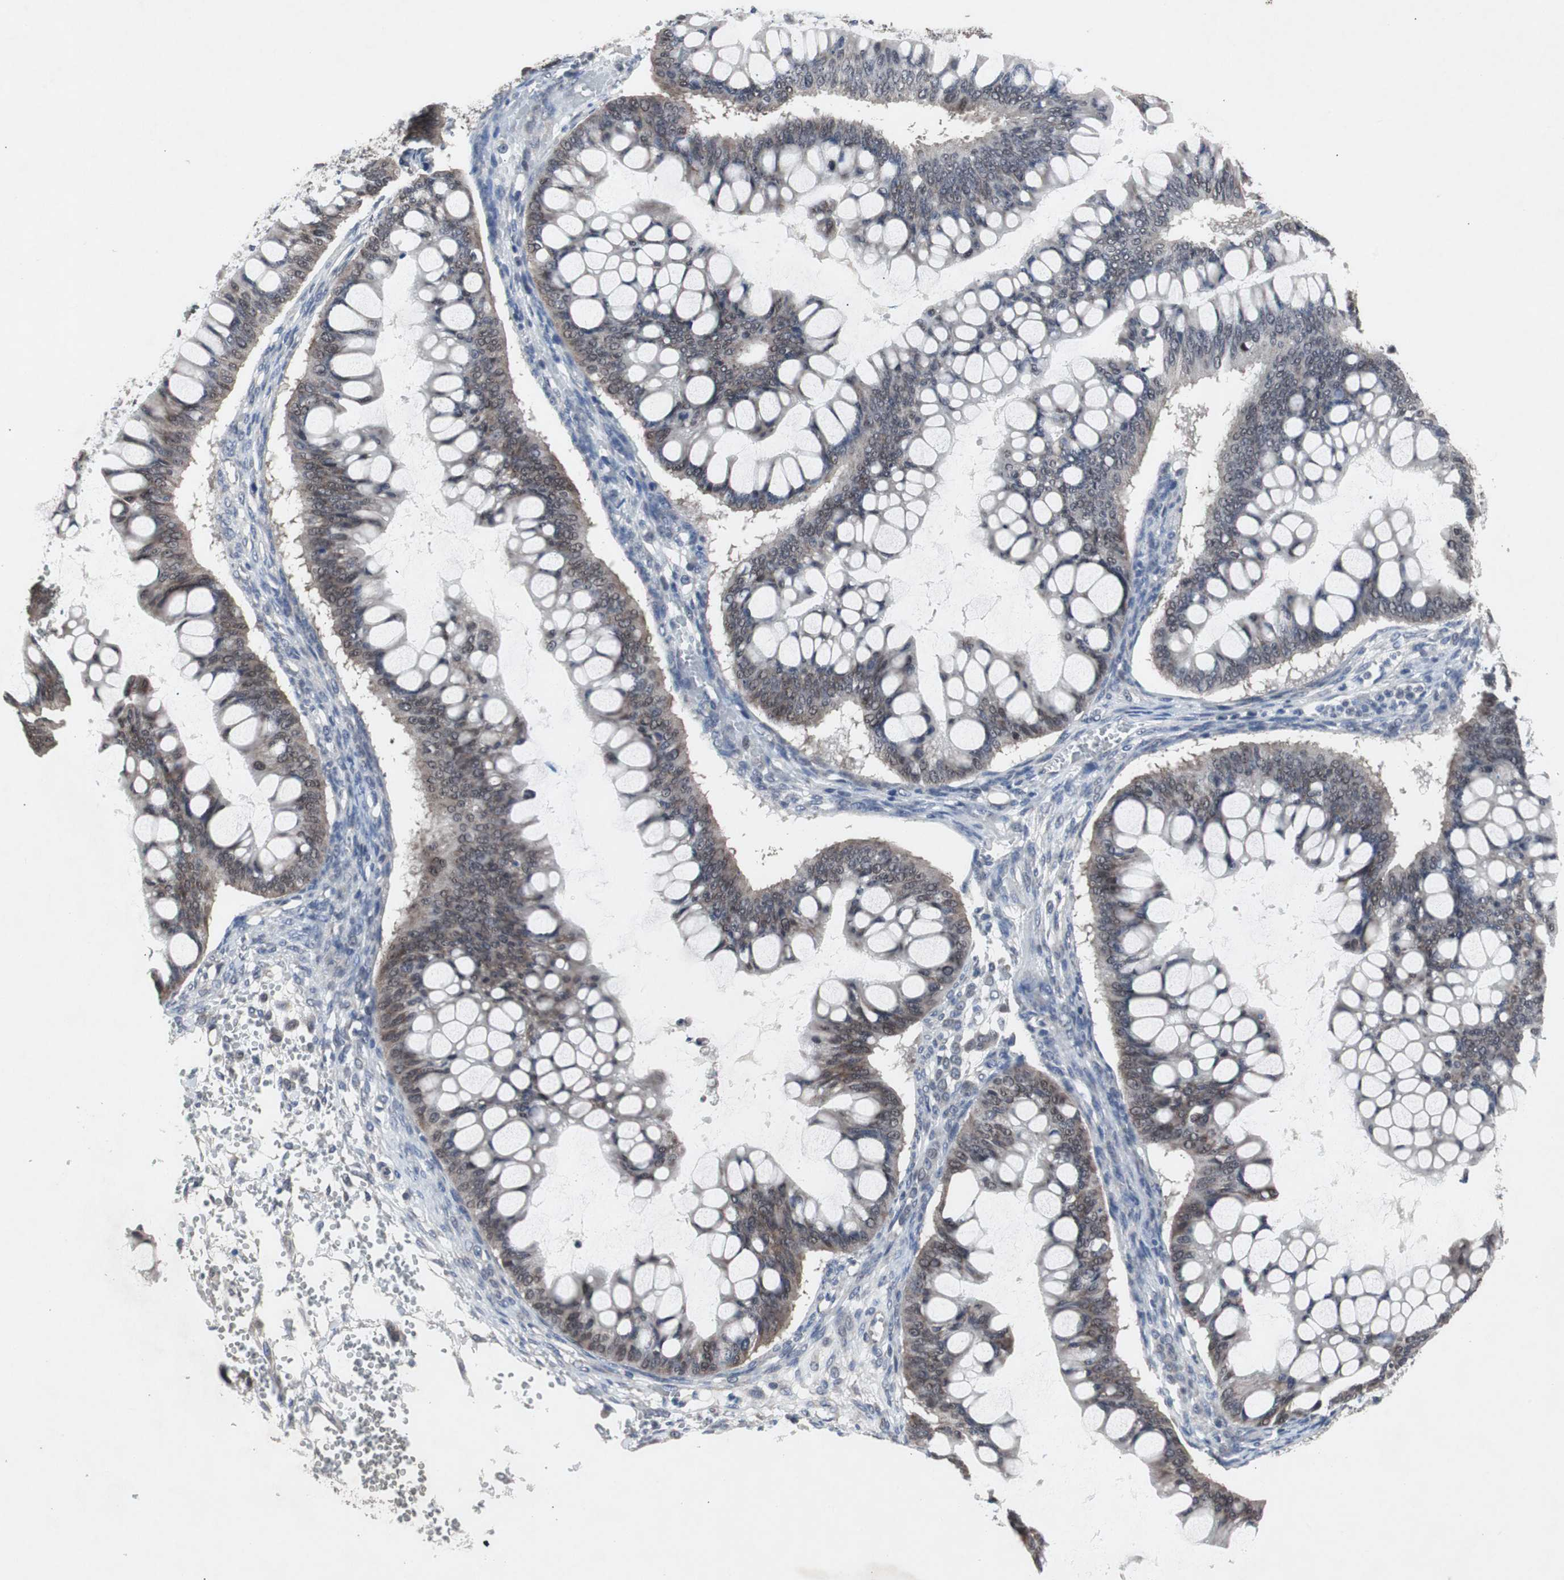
{"staining": {"intensity": "weak", "quantity": "25%-75%", "location": "cytoplasmic/membranous"}, "tissue": "ovarian cancer", "cell_type": "Tumor cells", "image_type": "cancer", "snomed": [{"axis": "morphology", "description": "Cystadenocarcinoma, mucinous, NOS"}, {"axis": "topography", "description": "Ovary"}], "caption": "Ovarian cancer (mucinous cystadenocarcinoma) was stained to show a protein in brown. There is low levels of weak cytoplasmic/membranous staining in approximately 25%-75% of tumor cells. The protein is stained brown, and the nuclei are stained in blue (DAB (3,3'-diaminobenzidine) IHC with brightfield microscopy, high magnification).", "gene": "RBM47", "patient": {"sex": "female", "age": 73}}